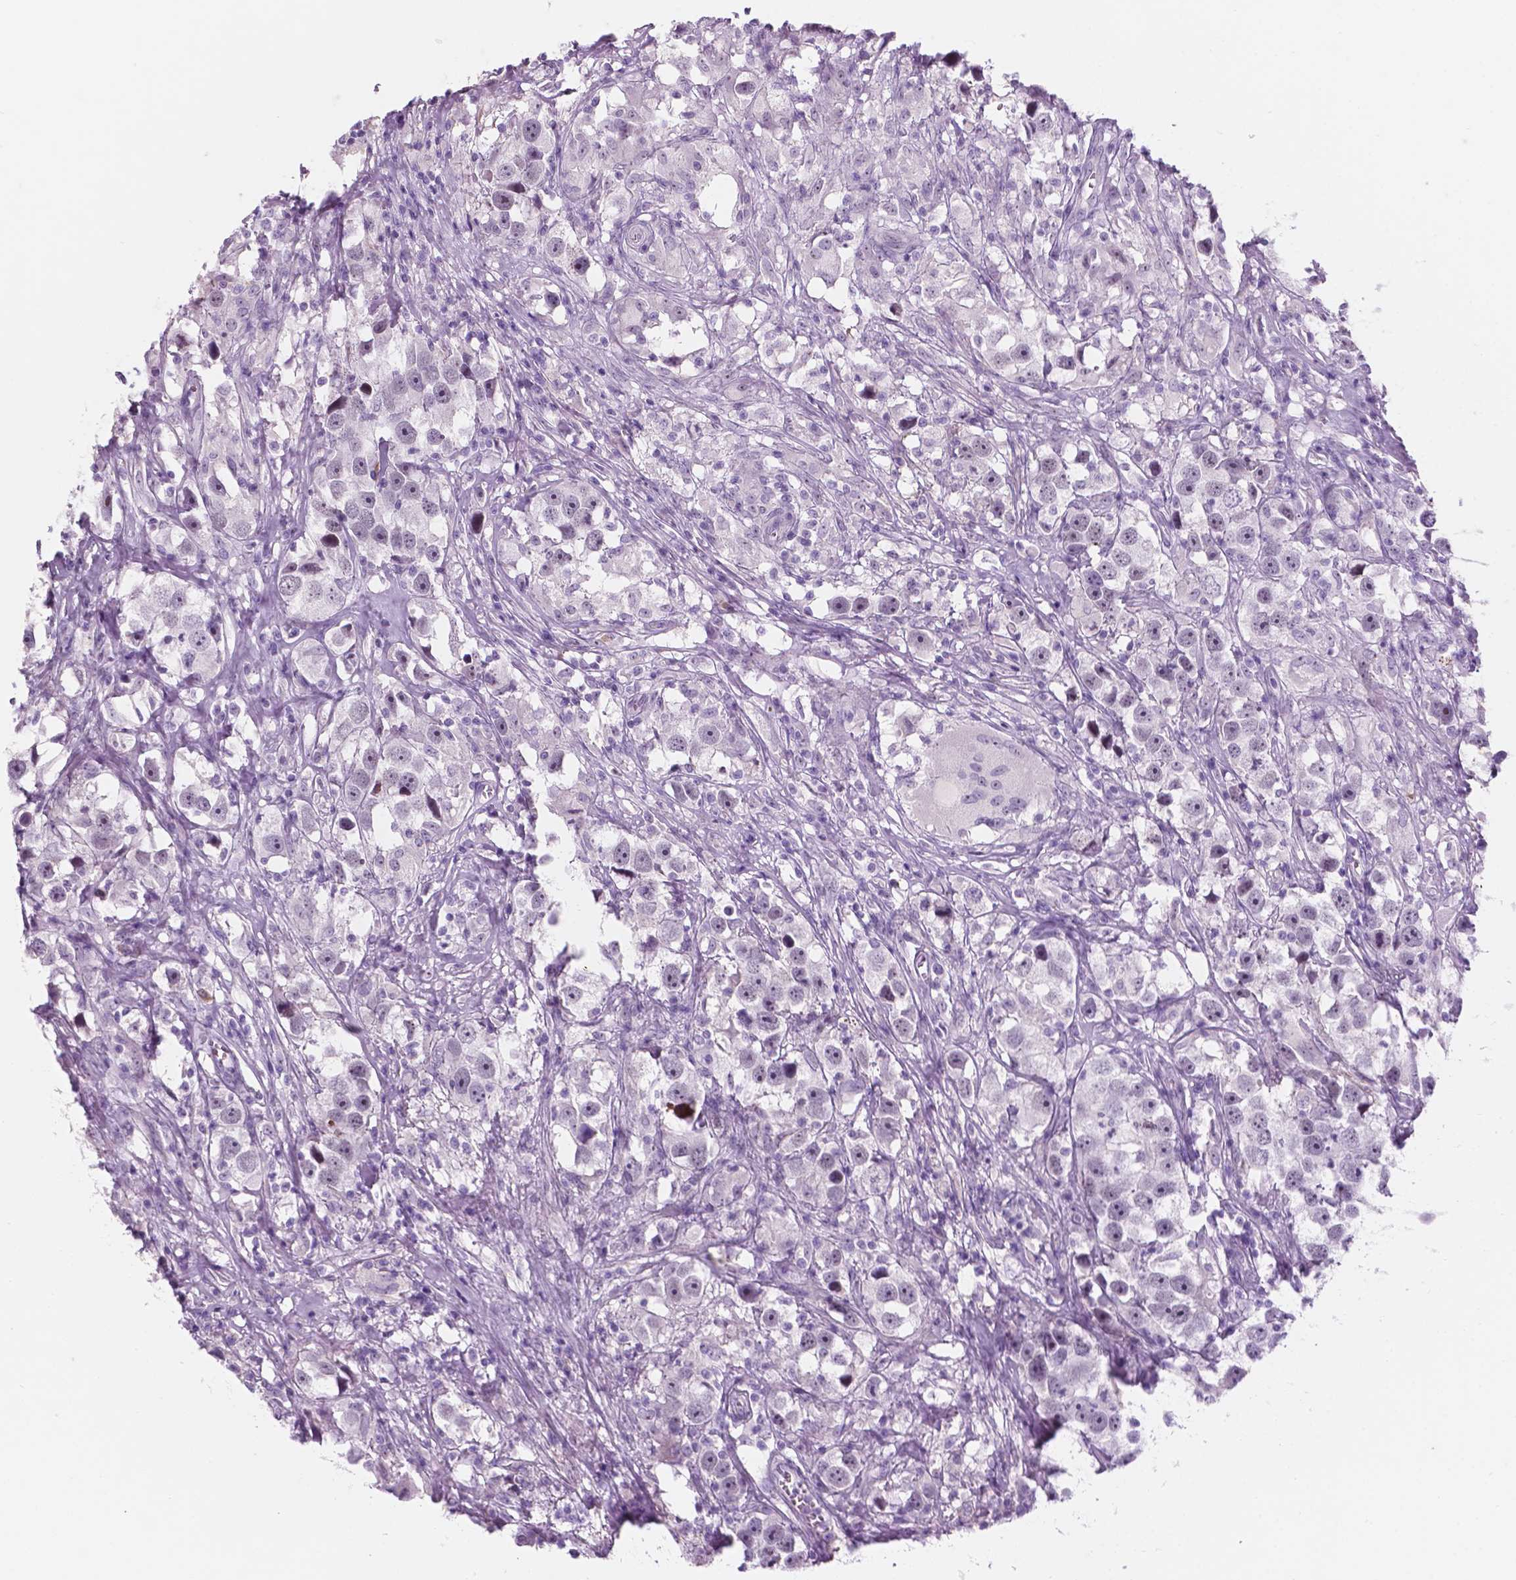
{"staining": {"intensity": "strong", "quantity": "25%-75%", "location": "nuclear"}, "tissue": "testis cancer", "cell_type": "Tumor cells", "image_type": "cancer", "snomed": [{"axis": "morphology", "description": "Seminoma, NOS"}, {"axis": "topography", "description": "Testis"}], "caption": "Brown immunohistochemical staining in human testis cancer (seminoma) reveals strong nuclear positivity in approximately 25%-75% of tumor cells. Nuclei are stained in blue.", "gene": "ZNF853", "patient": {"sex": "male", "age": 49}}